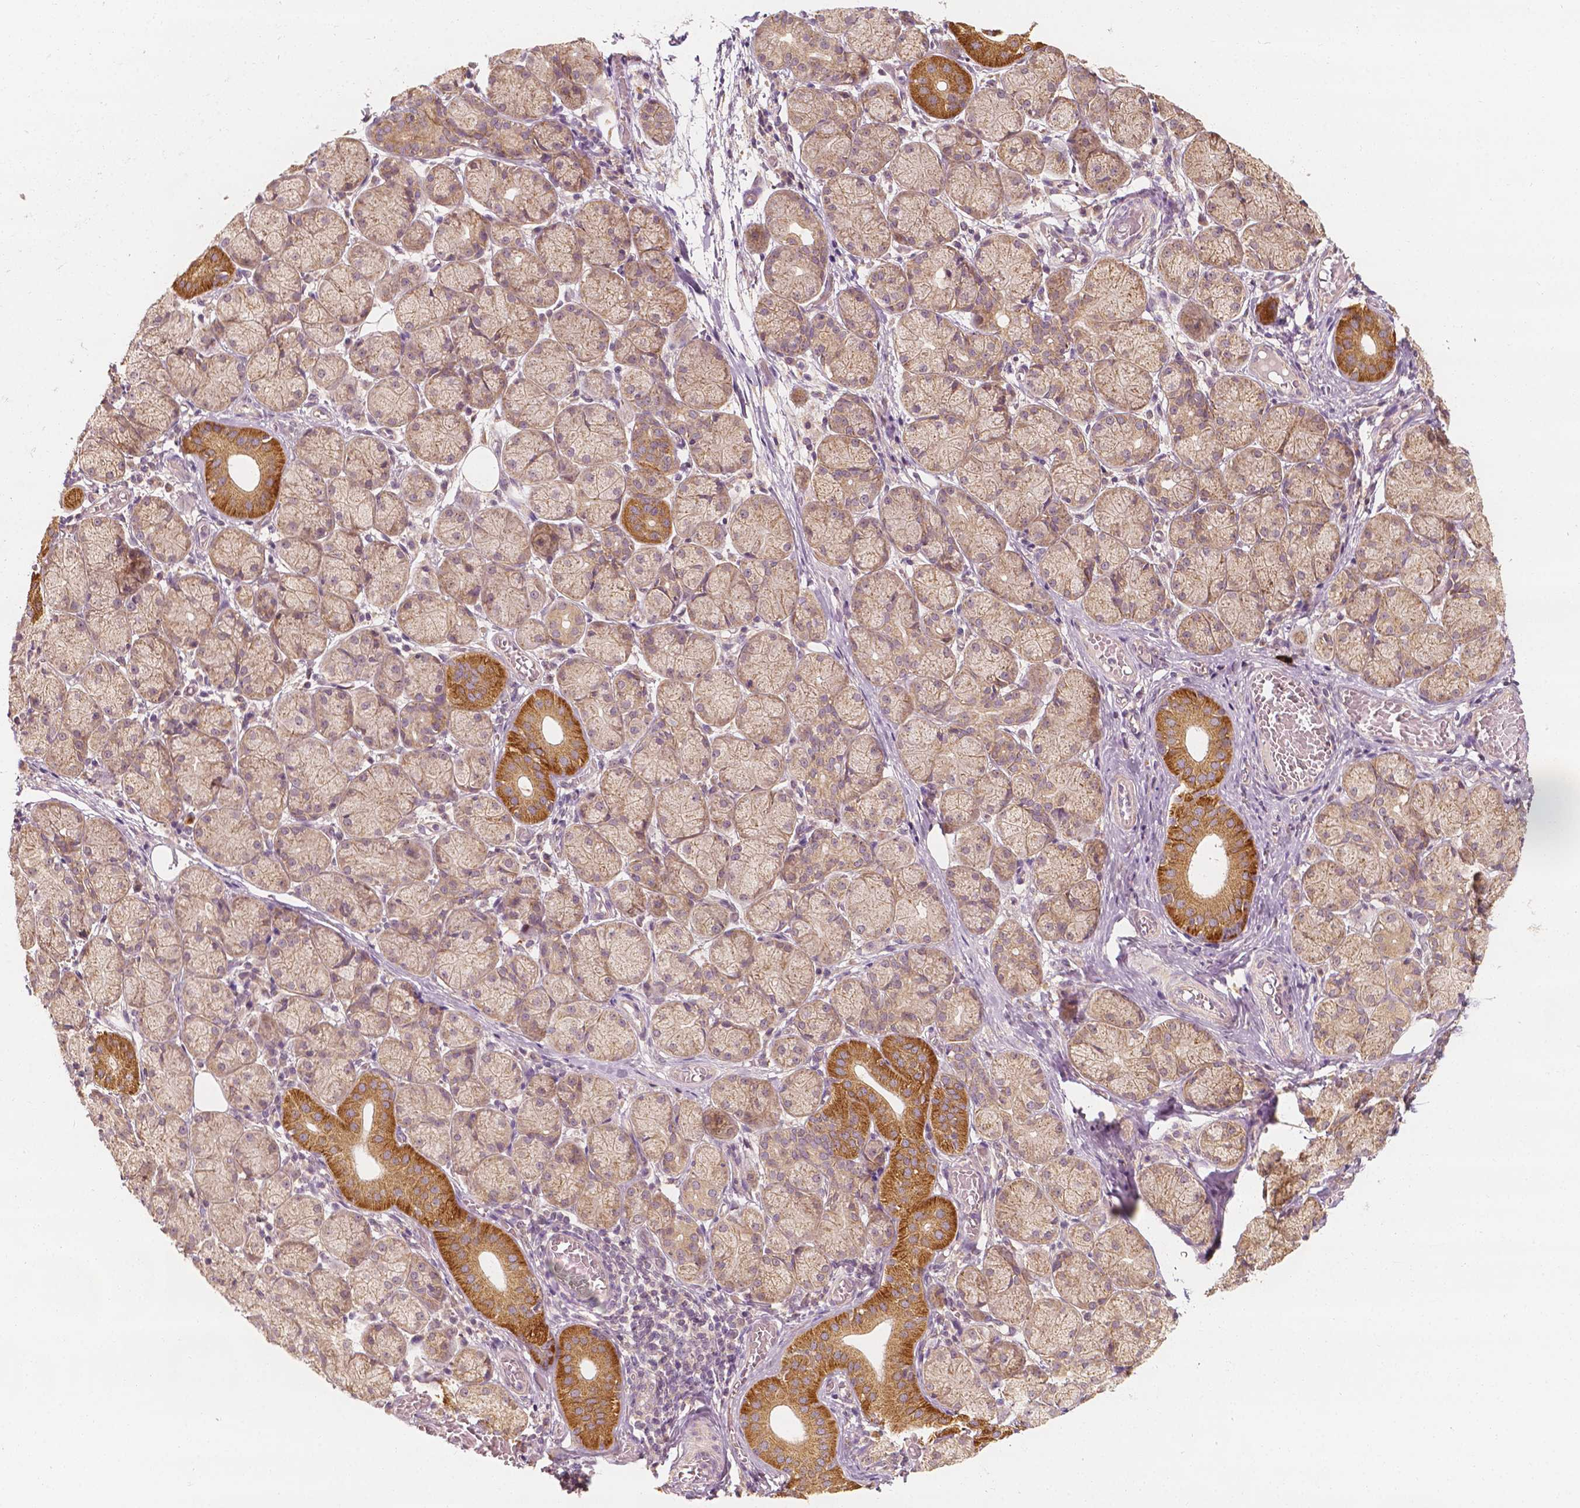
{"staining": {"intensity": "moderate", "quantity": "25%-75%", "location": "cytoplasmic/membranous"}, "tissue": "salivary gland", "cell_type": "Glandular cells", "image_type": "normal", "snomed": [{"axis": "morphology", "description": "Normal tissue, NOS"}, {"axis": "topography", "description": "Salivary gland"}, {"axis": "topography", "description": "Peripheral nerve tissue"}], "caption": "Salivary gland stained with a brown dye displays moderate cytoplasmic/membranous positive positivity in about 25%-75% of glandular cells.", "gene": "SHPK", "patient": {"sex": "female", "age": 24}}